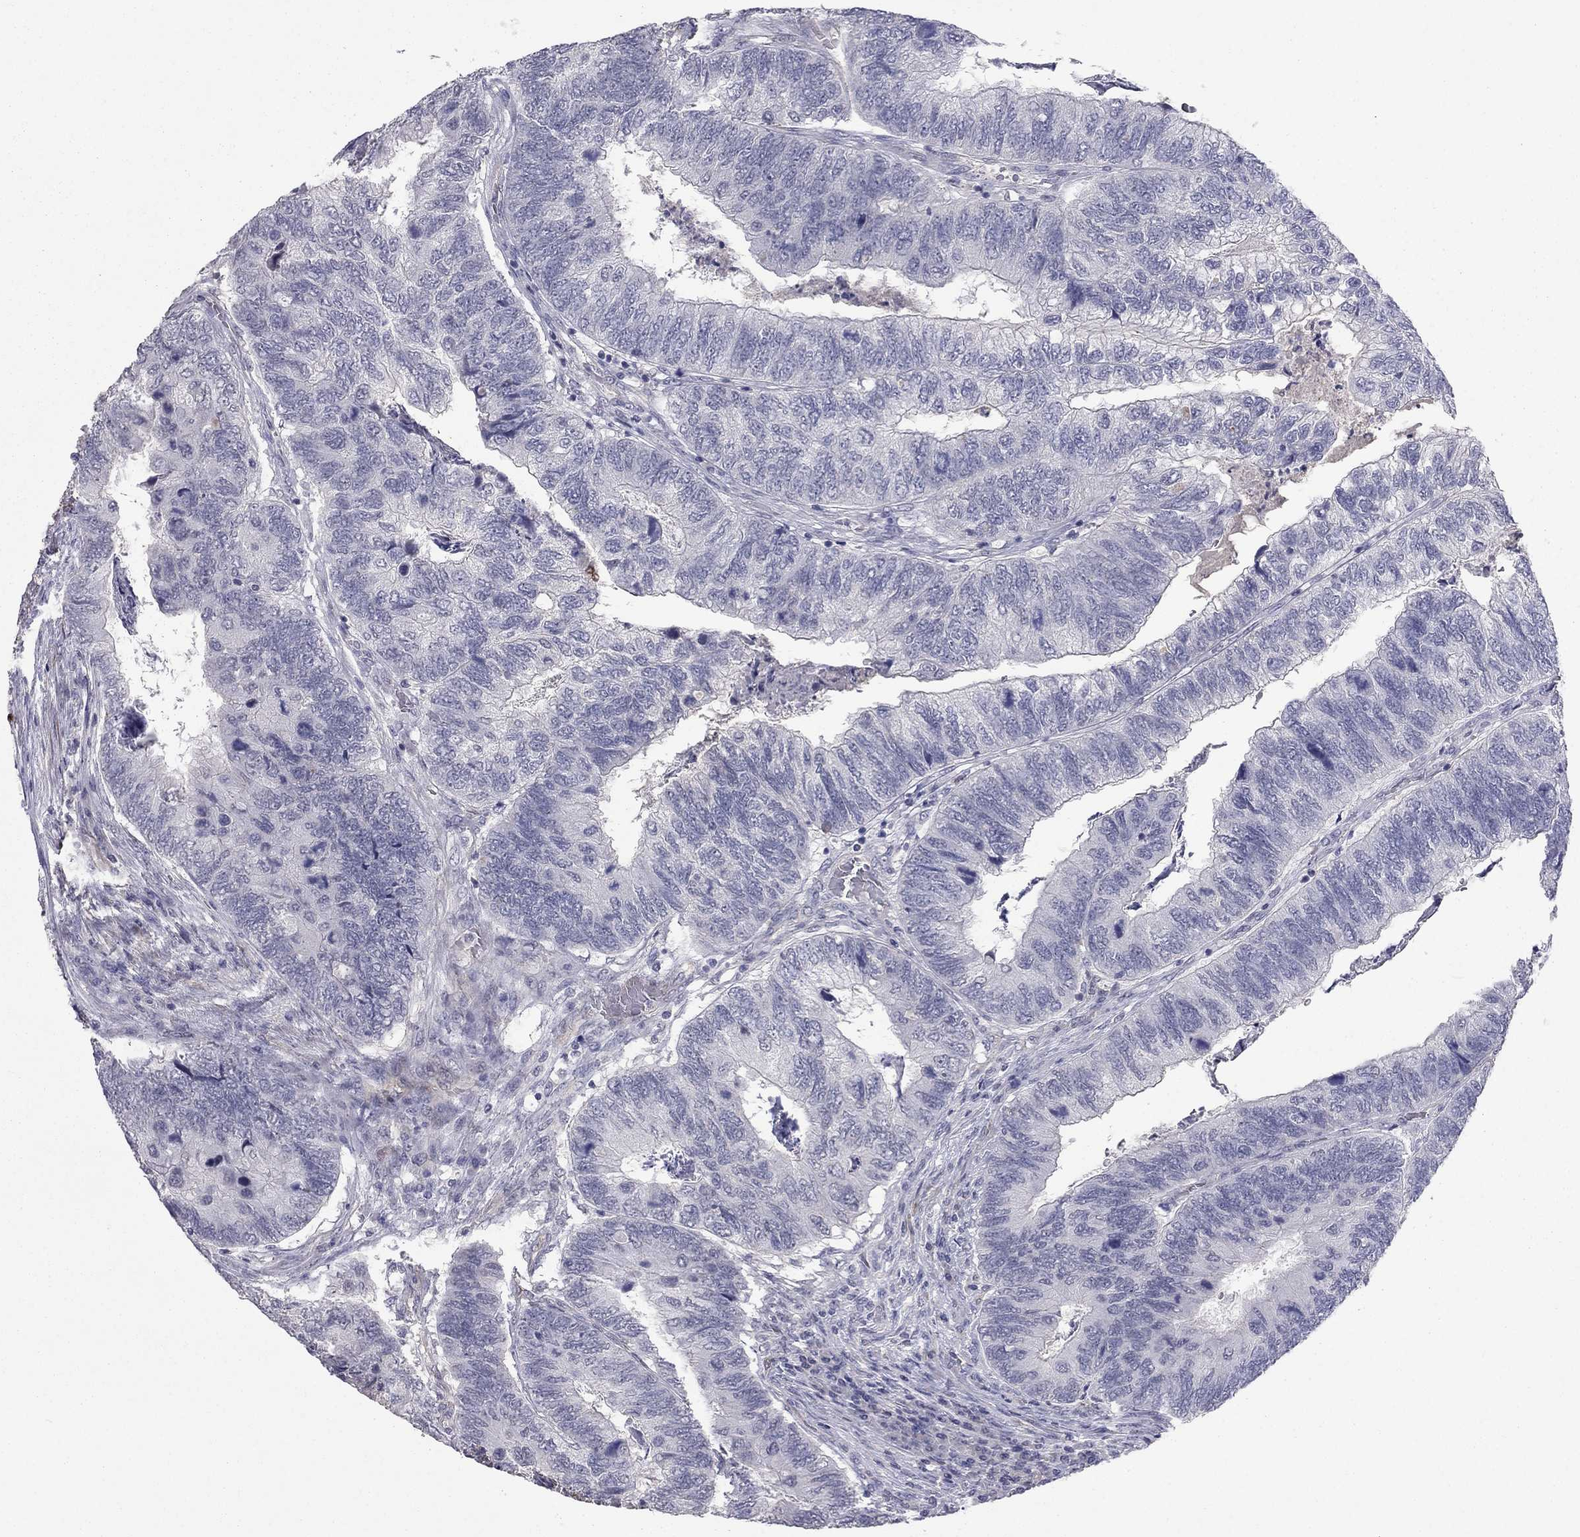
{"staining": {"intensity": "negative", "quantity": "none", "location": "none"}, "tissue": "colorectal cancer", "cell_type": "Tumor cells", "image_type": "cancer", "snomed": [{"axis": "morphology", "description": "Adenocarcinoma, NOS"}, {"axis": "topography", "description": "Colon"}], "caption": "Adenocarcinoma (colorectal) stained for a protein using IHC reveals no staining tumor cells.", "gene": "IP6K3", "patient": {"sex": "female", "age": 67}}